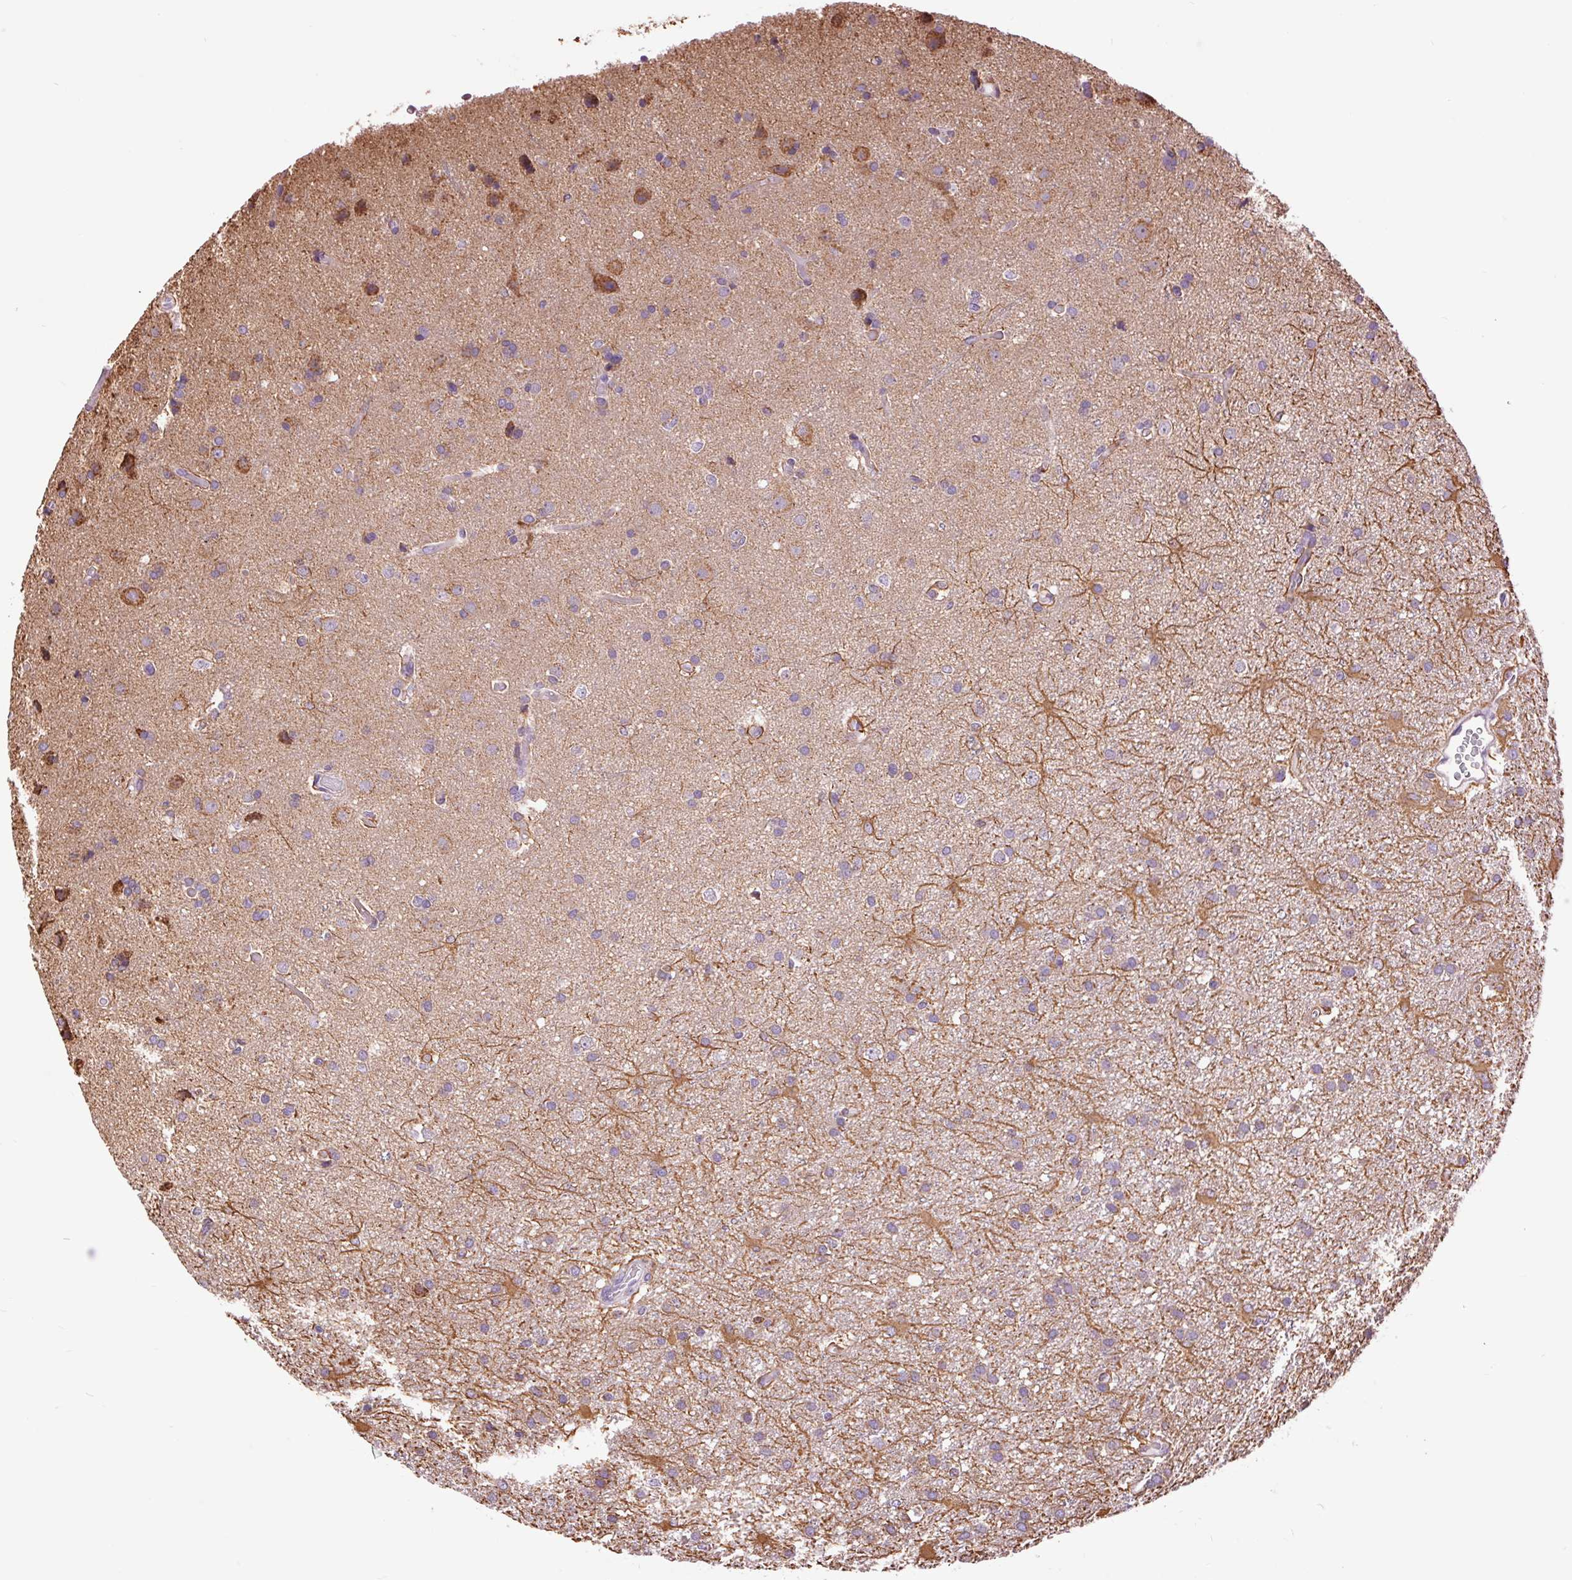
{"staining": {"intensity": "moderate", "quantity": "<25%", "location": "cytoplasmic/membranous"}, "tissue": "glioma", "cell_type": "Tumor cells", "image_type": "cancer", "snomed": [{"axis": "morphology", "description": "Glioma, malignant, High grade"}, {"axis": "topography", "description": "Brain"}], "caption": "Human malignant glioma (high-grade) stained for a protein (brown) reveals moderate cytoplasmic/membranous positive expression in about <25% of tumor cells.", "gene": "ATP5PB", "patient": {"sex": "male", "age": 55}}